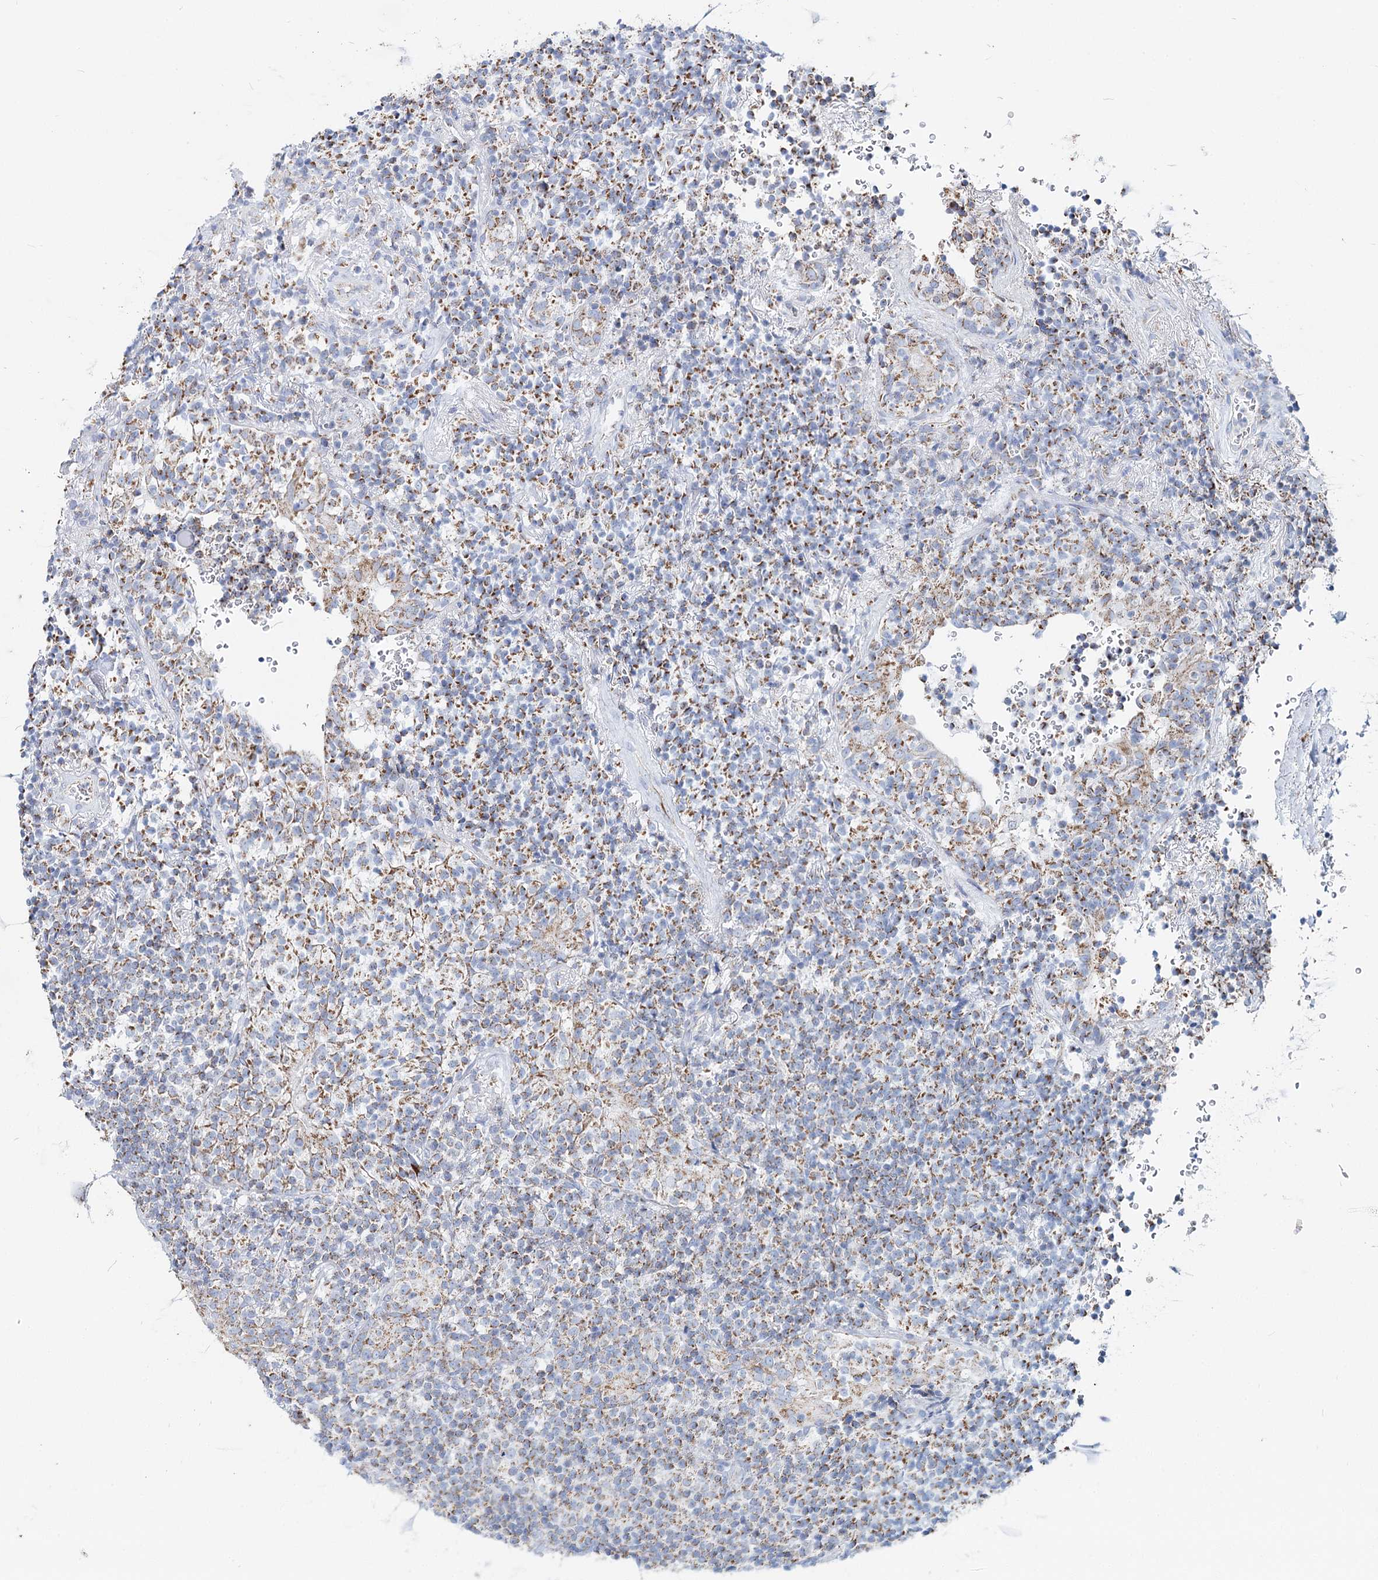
{"staining": {"intensity": "moderate", "quantity": "25%-75%", "location": "cytoplasmic/membranous"}, "tissue": "lymphoma", "cell_type": "Tumor cells", "image_type": "cancer", "snomed": [{"axis": "morphology", "description": "Malignant lymphoma, non-Hodgkin's type, Low grade"}, {"axis": "topography", "description": "Lung"}], "caption": "Immunohistochemistry of lymphoma displays medium levels of moderate cytoplasmic/membranous expression in approximately 25%-75% of tumor cells. (Stains: DAB in brown, nuclei in blue, Microscopy: brightfield microscopy at high magnification).", "gene": "MCCC2", "patient": {"sex": "female", "age": 71}}